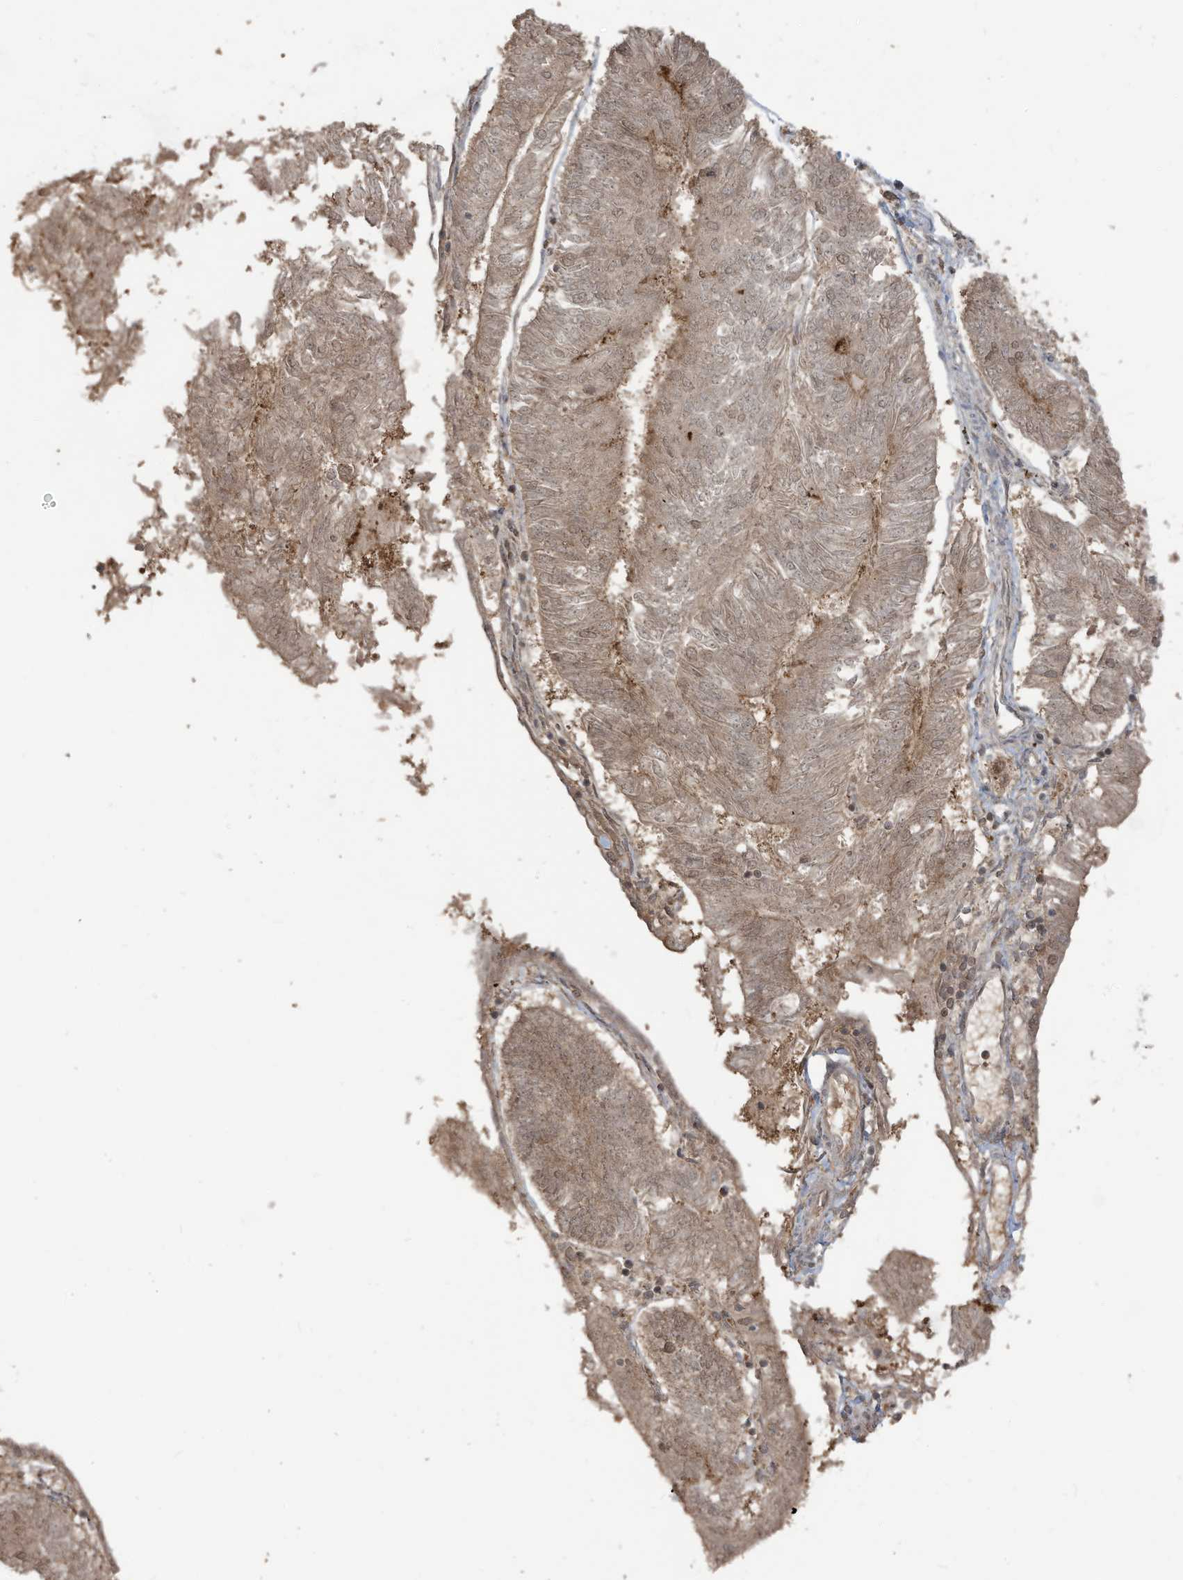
{"staining": {"intensity": "weak", "quantity": "<25%", "location": "cytoplasmic/membranous"}, "tissue": "endometrial cancer", "cell_type": "Tumor cells", "image_type": "cancer", "snomed": [{"axis": "morphology", "description": "Adenocarcinoma, NOS"}, {"axis": "topography", "description": "Endometrium"}], "caption": "Immunohistochemistry (IHC) micrograph of endometrial adenocarcinoma stained for a protein (brown), which displays no positivity in tumor cells. (Stains: DAB (3,3'-diaminobenzidine) immunohistochemistry (IHC) with hematoxylin counter stain, Microscopy: brightfield microscopy at high magnification).", "gene": "CARF", "patient": {"sex": "female", "age": 58}}